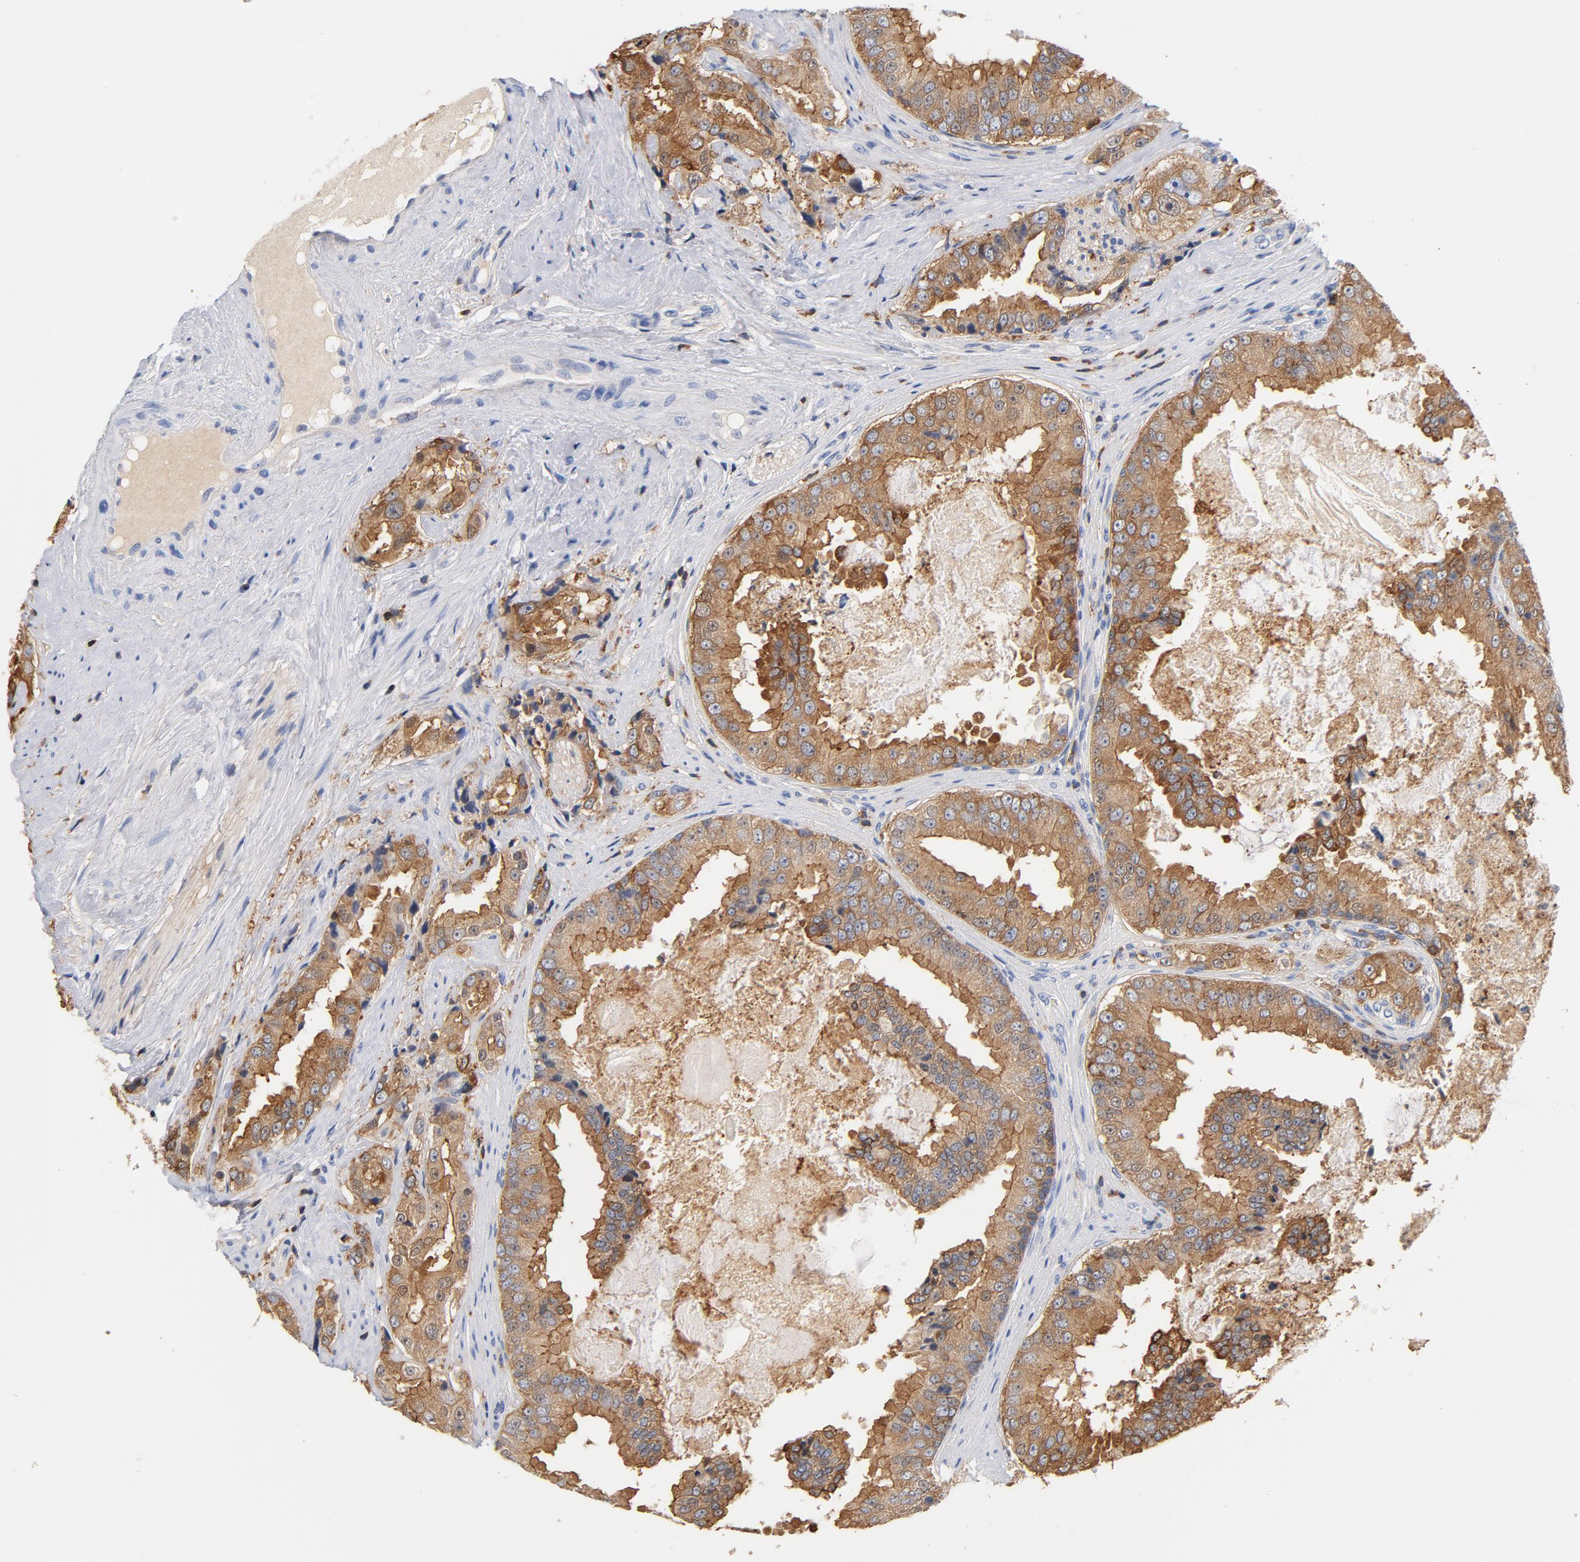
{"staining": {"intensity": "moderate", "quantity": ">75%", "location": "cytoplasmic/membranous"}, "tissue": "prostate cancer", "cell_type": "Tumor cells", "image_type": "cancer", "snomed": [{"axis": "morphology", "description": "Adenocarcinoma, High grade"}, {"axis": "topography", "description": "Prostate"}], "caption": "Brown immunohistochemical staining in high-grade adenocarcinoma (prostate) demonstrates moderate cytoplasmic/membranous staining in approximately >75% of tumor cells.", "gene": "EZR", "patient": {"sex": "male", "age": 73}}